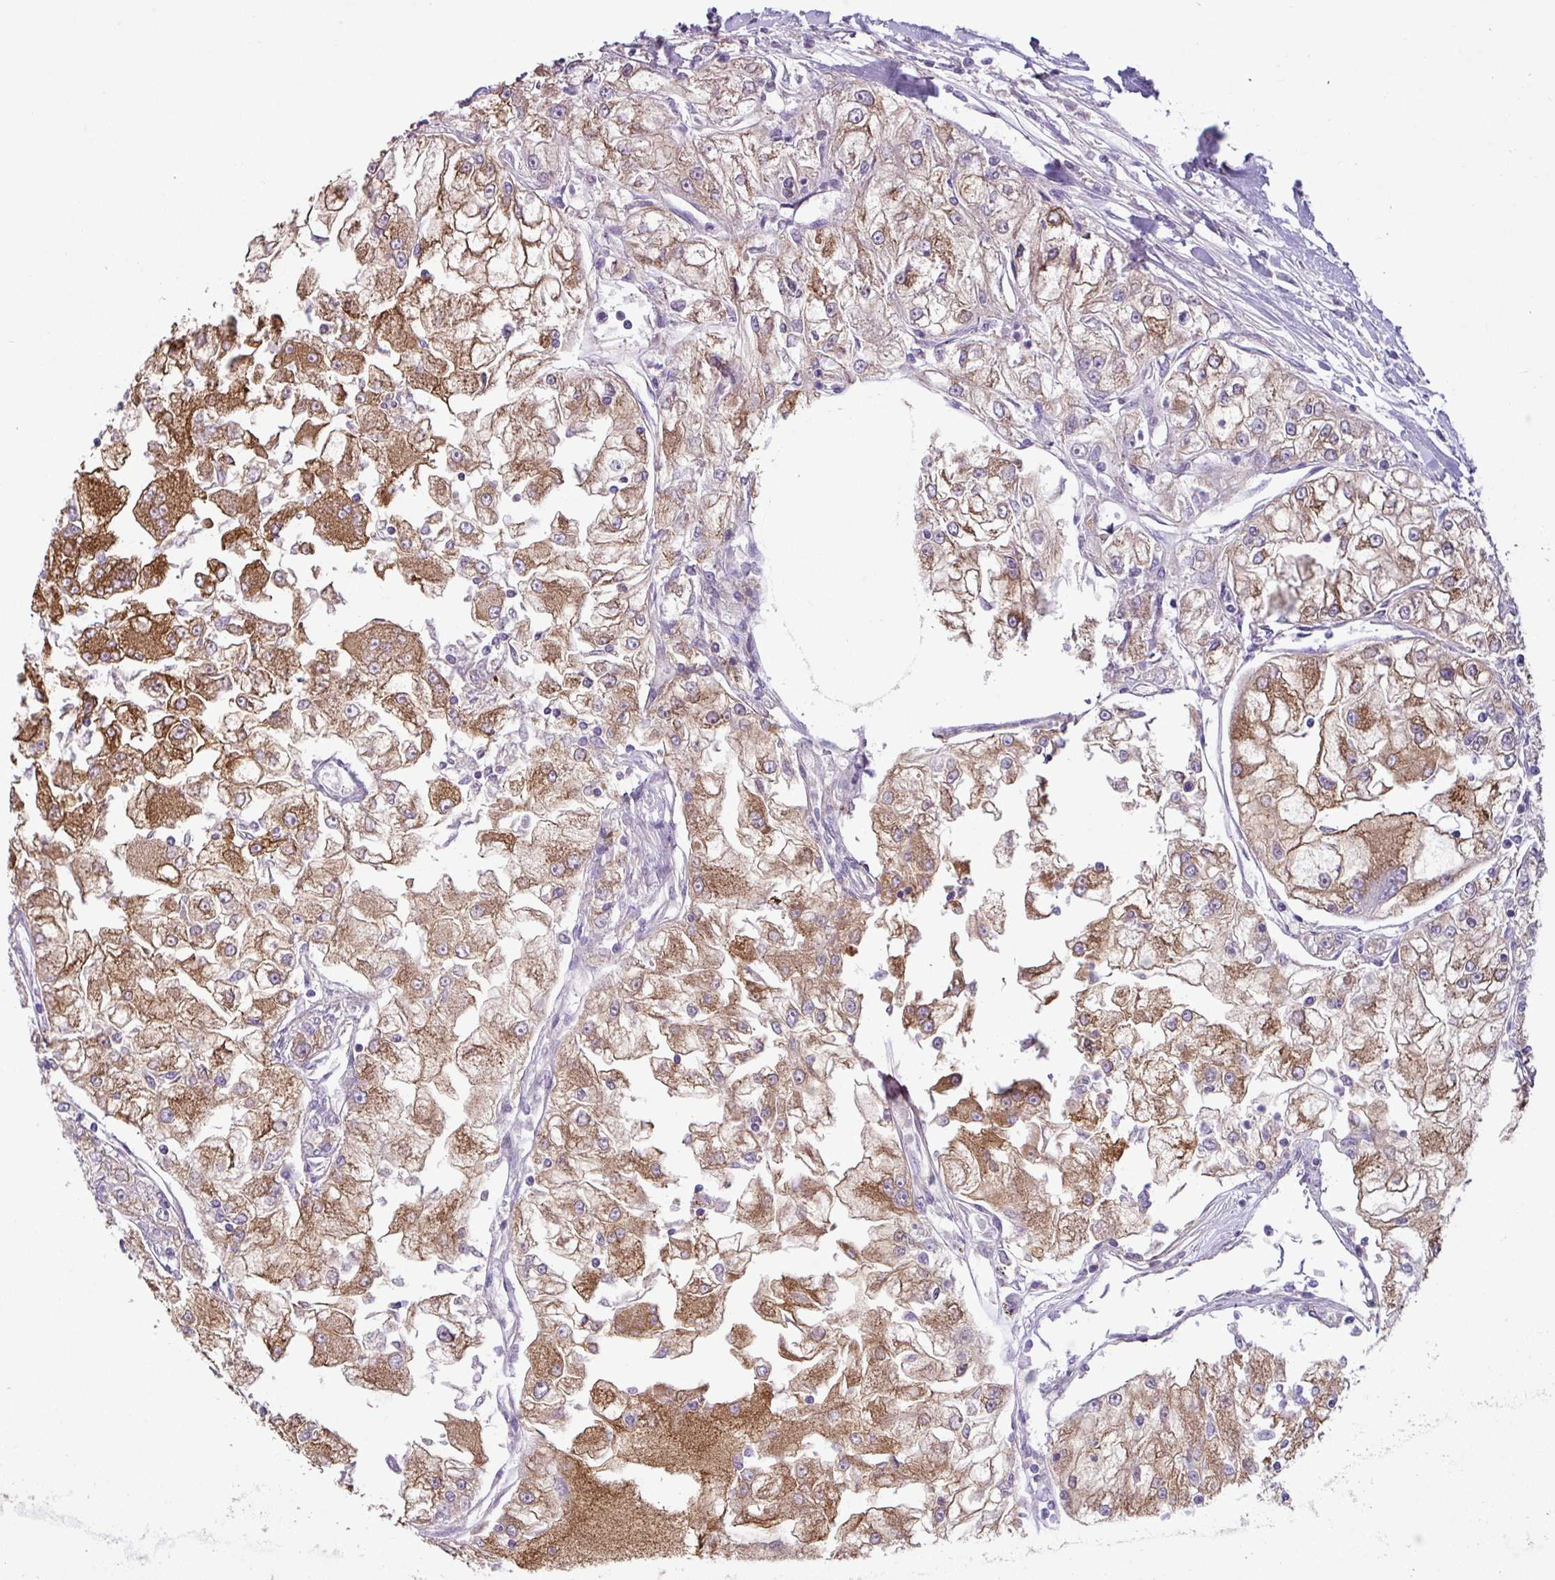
{"staining": {"intensity": "moderate", "quantity": ">75%", "location": "cytoplasmic/membranous"}, "tissue": "renal cancer", "cell_type": "Tumor cells", "image_type": "cancer", "snomed": [{"axis": "morphology", "description": "Adenocarcinoma, NOS"}, {"axis": "topography", "description": "Kidney"}], "caption": "Immunohistochemistry (IHC) of renal adenocarcinoma demonstrates medium levels of moderate cytoplasmic/membranous staining in approximately >75% of tumor cells.", "gene": "SLC23A2", "patient": {"sex": "female", "age": 72}}